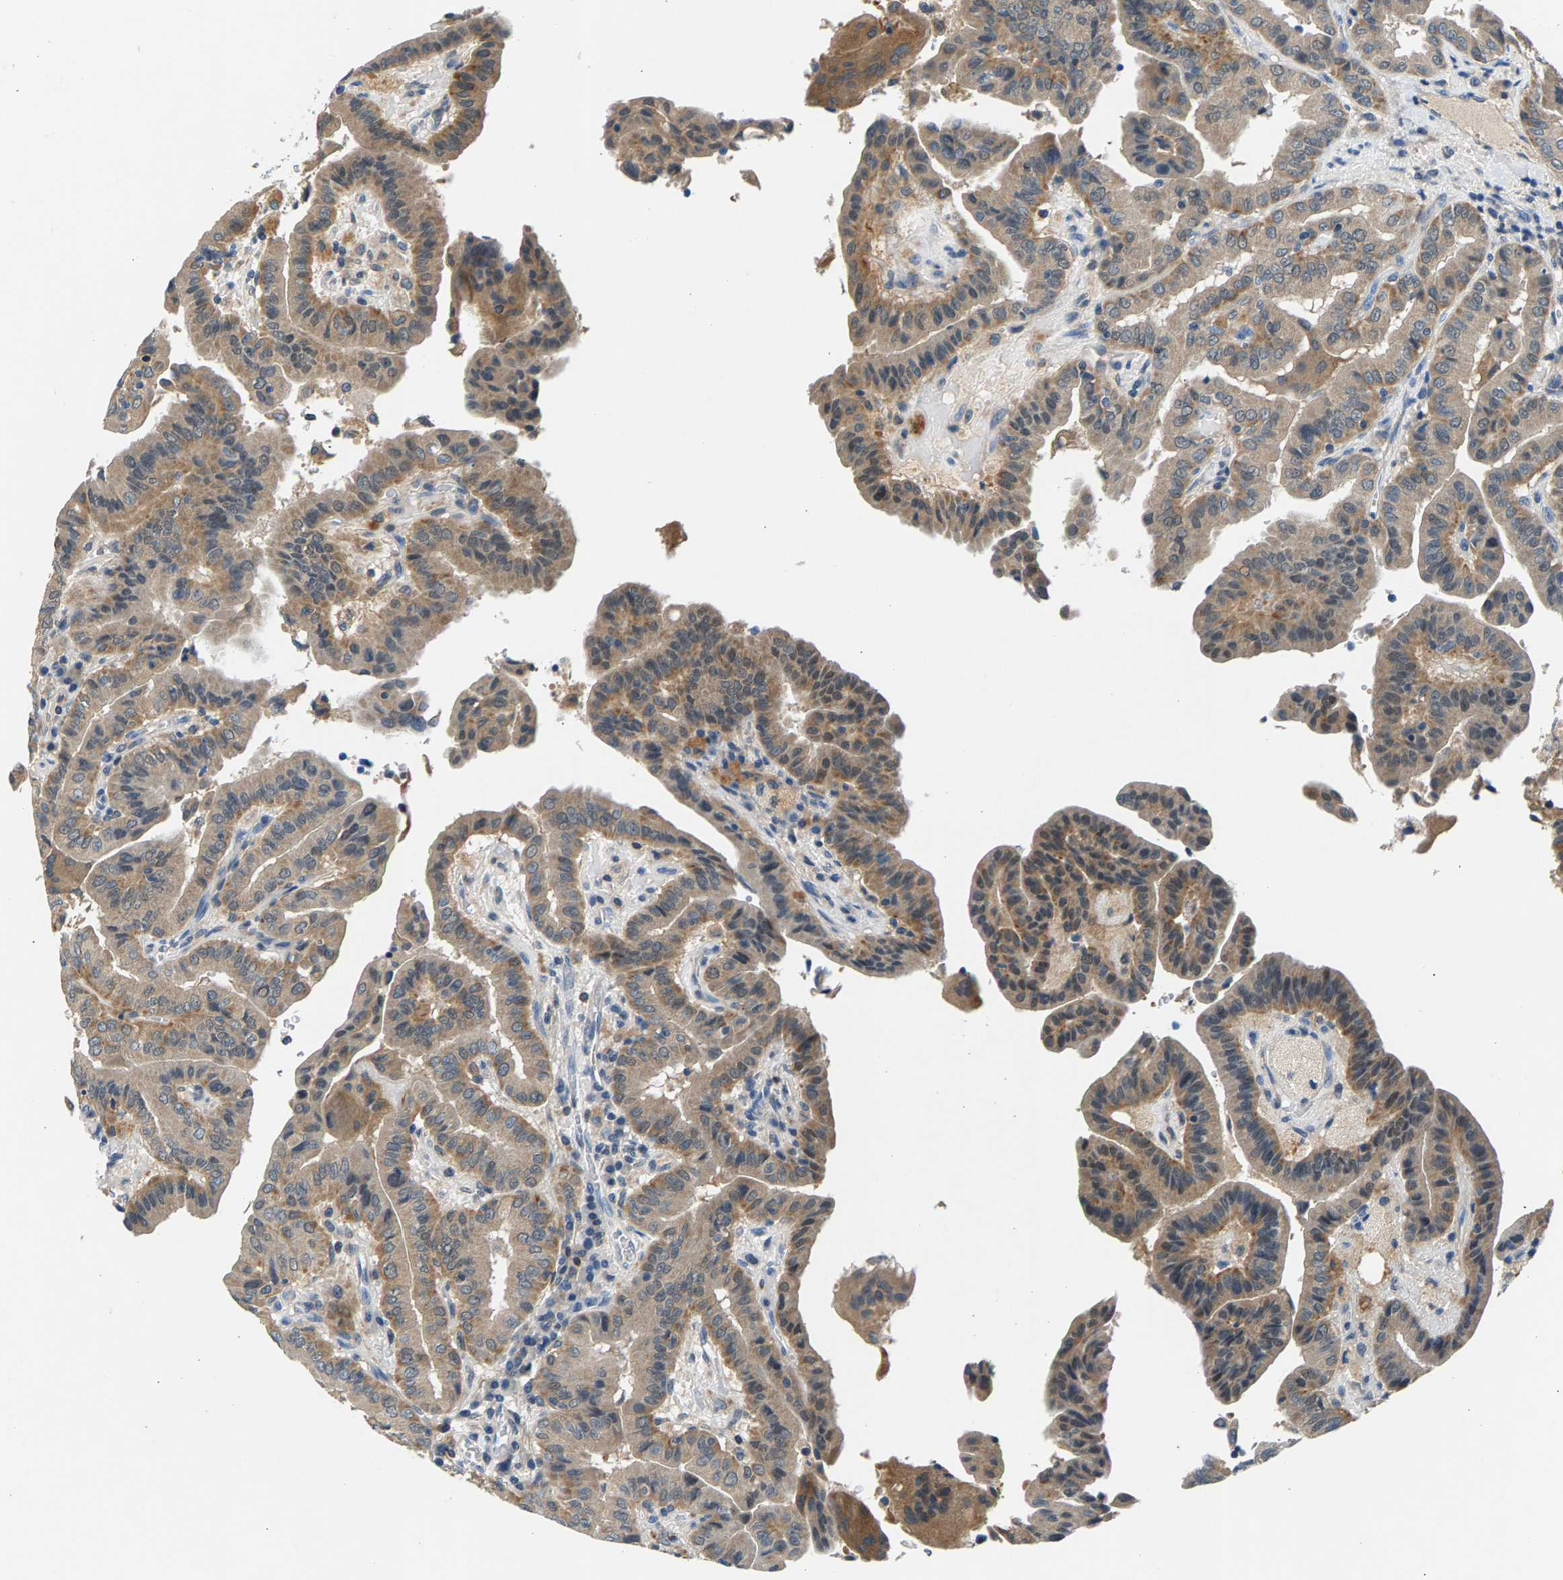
{"staining": {"intensity": "moderate", "quantity": ">75%", "location": "cytoplasmic/membranous"}, "tissue": "thyroid cancer", "cell_type": "Tumor cells", "image_type": "cancer", "snomed": [{"axis": "morphology", "description": "Papillary adenocarcinoma, NOS"}, {"axis": "topography", "description": "Thyroid gland"}], "caption": "This photomicrograph displays thyroid cancer (papillary adenocarcinoma) stained with immunohistochemistry to label a protein in brown. The cytoplasmic/membranous of tumor cells show moderate positivity for the protein. Nuclei are counter-stained blue.", "gene": "NT5C", "patient": {"sex": "male", "age": 33}}